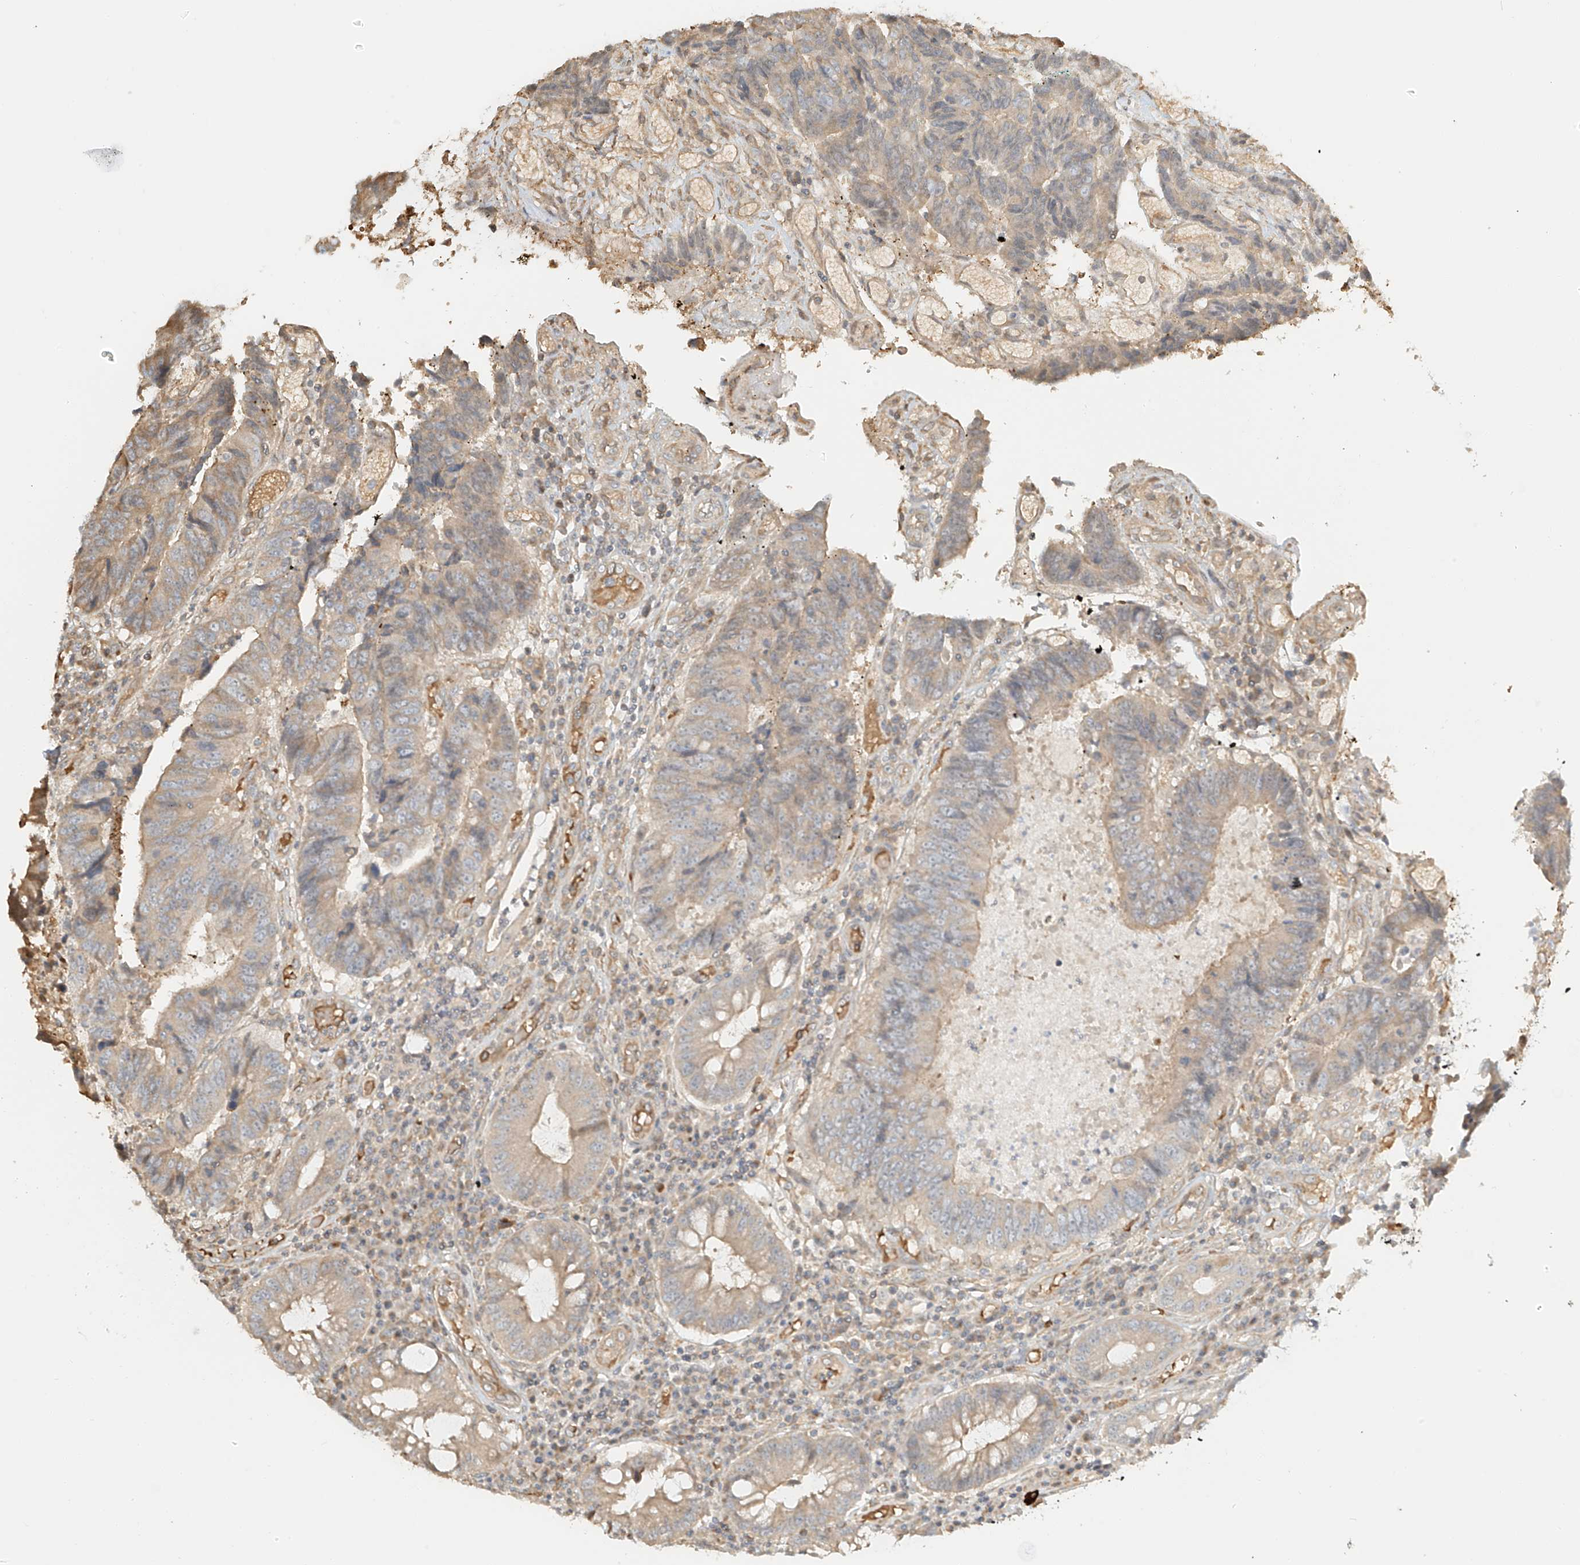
{"staining": {"intensity": "weak", "quantity": "<25%", "location": "cytoplasmic/membranous"}, "tissue": "colorectal cancer", "cell_type": "Tumor cells", "image_type": "cancer", "snomed": [{"axis": "morphology", "description": "Adenocarcinoma, NOS"}, {"axis": "topography", "description": "Rectum"}], "caption": "High power microscopy micrograph of an immunohistochemistry (IHC) micrograph of colorectal cancer, revealing no significant expression in tumor cells.", "gene": "UPK1B", "patient": {"sex": "male", "age": 84}}